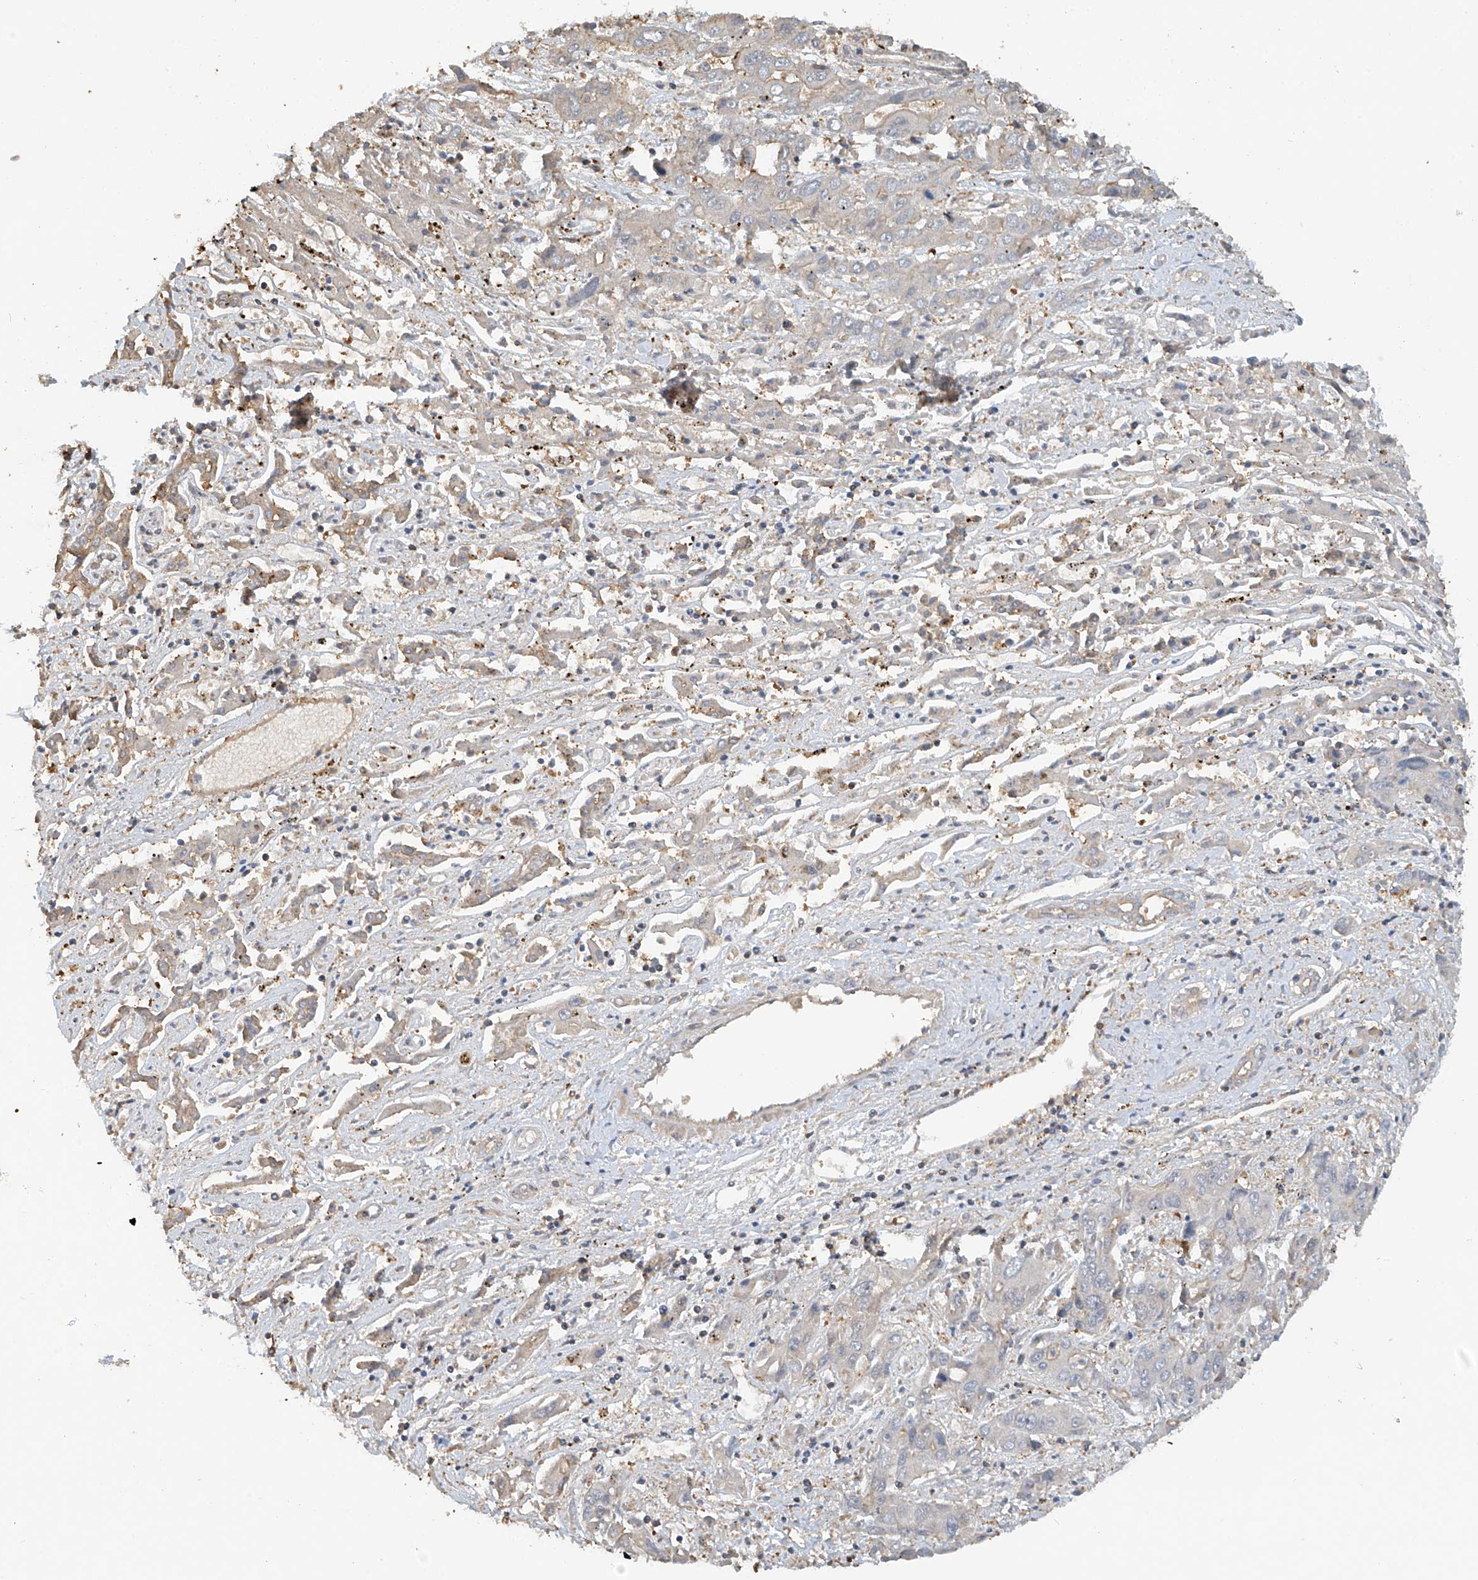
{"staining": {"intensity": "negative", "quantity": "none", "location": "none"}, "tissue": "liver cancer", "cell_type": "Tumor cells", "image_type": "cancer", "snomed": [{"axis": "morphology", "description": "Cholangiocarcinoma"}, {"axis": "topography", "description": "Liver"}], "caption": "A high-resolution photomicrograph shows IHC staining of liver cancer, which exhibits no significant staining in tumor cells.", "gene": "PMM1", "patient": {"sex": "male", "age": 67}}